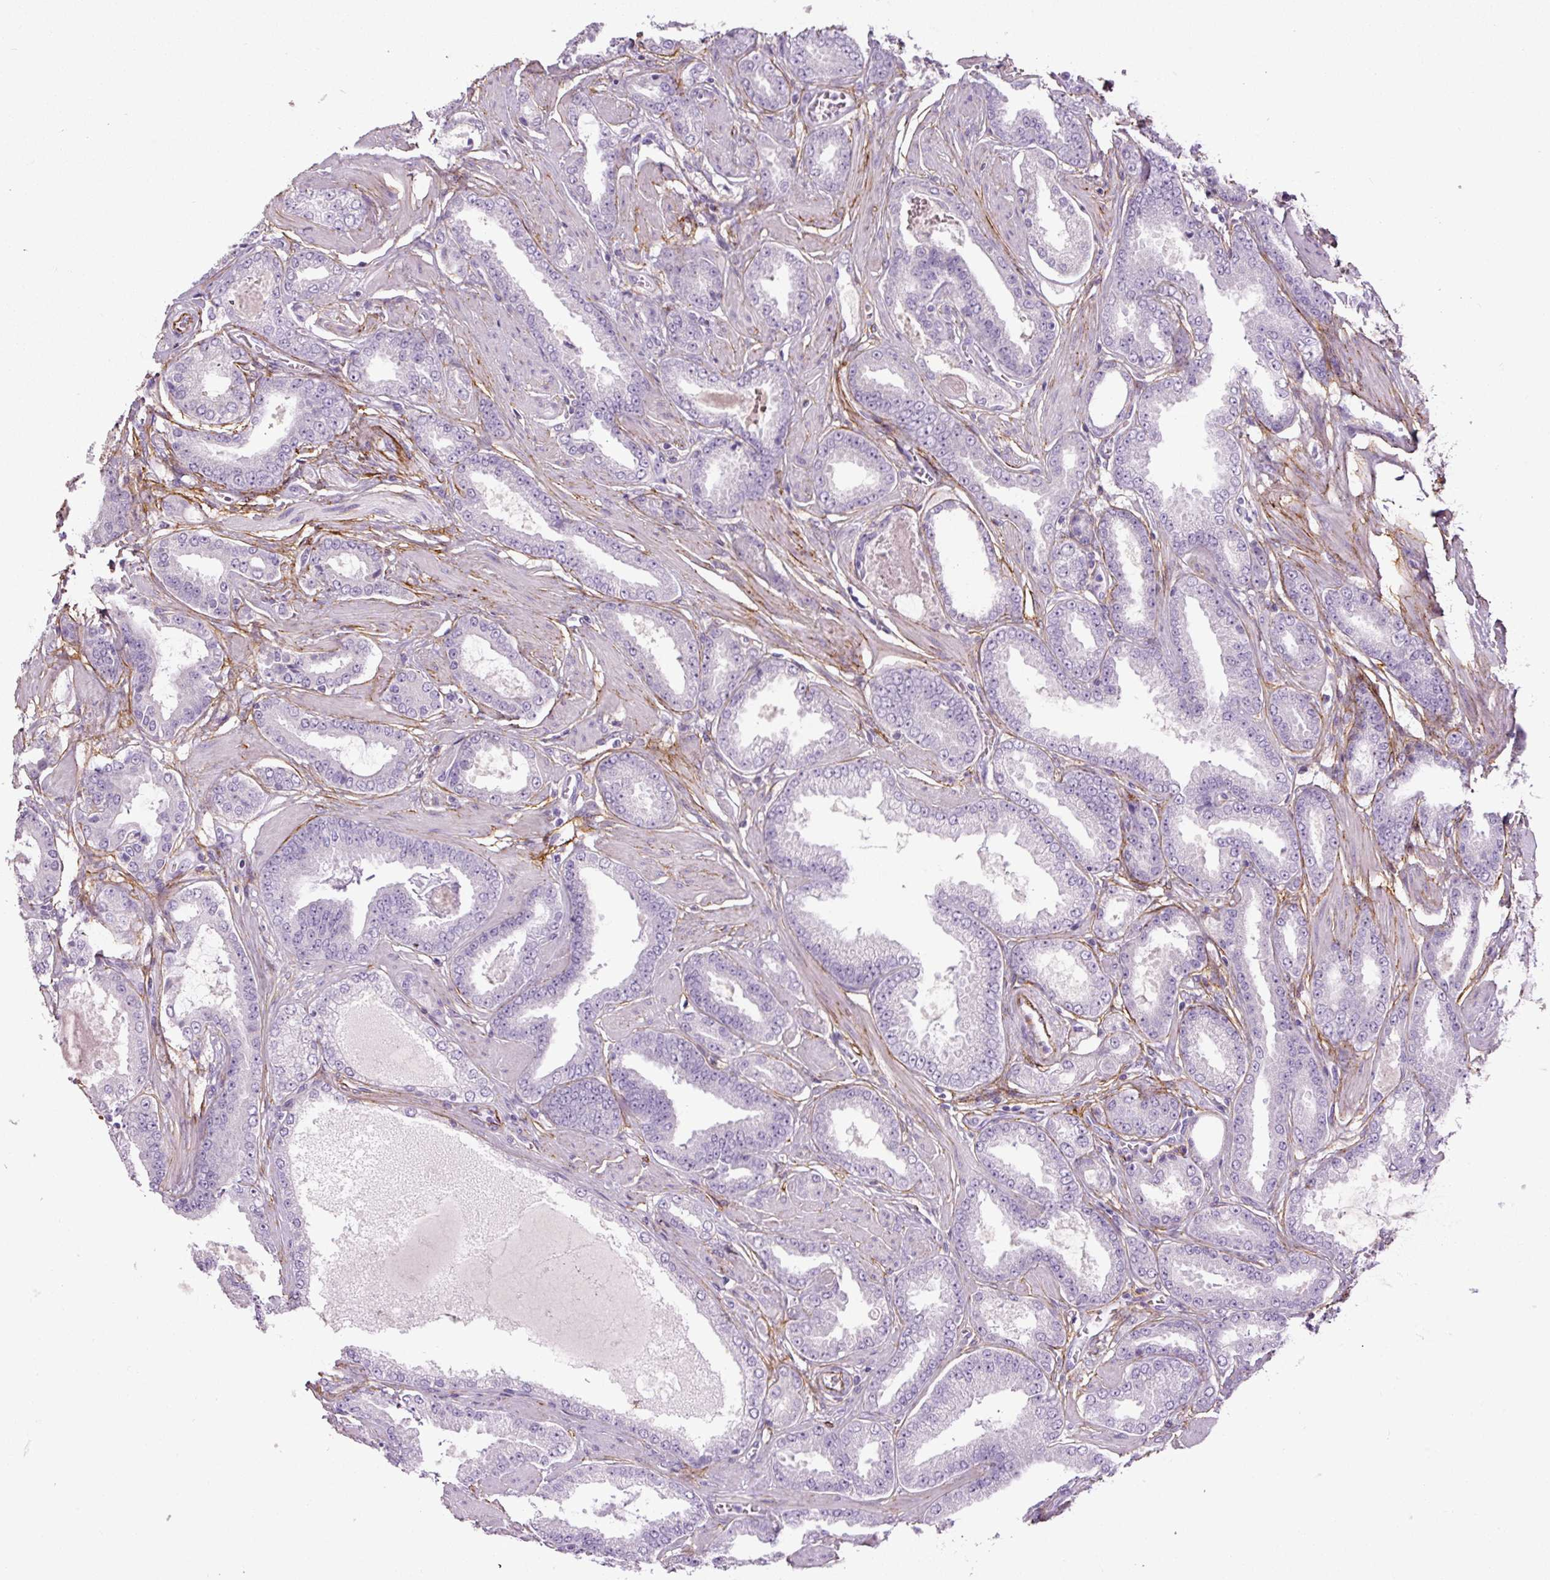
{"staining": {"intensity": "negative", "quantity": "none", "location": "none"}, "tissue": "prostate cancer", "cell_type": "Tumor cells", "image_type": "cancer", "snomed": [{"axis": "morphology", "description": "Adenocarcinoma, Low grade"}, {"axis": "topography", "description": "Prostate"}], "caption": "Immunohistochemistry of human prostate cancer exhibits no staining in tumor cells. Nuclei are stained in blue.", "gene": "FBN1", "patient": {"sex": "male", "age": 42}}